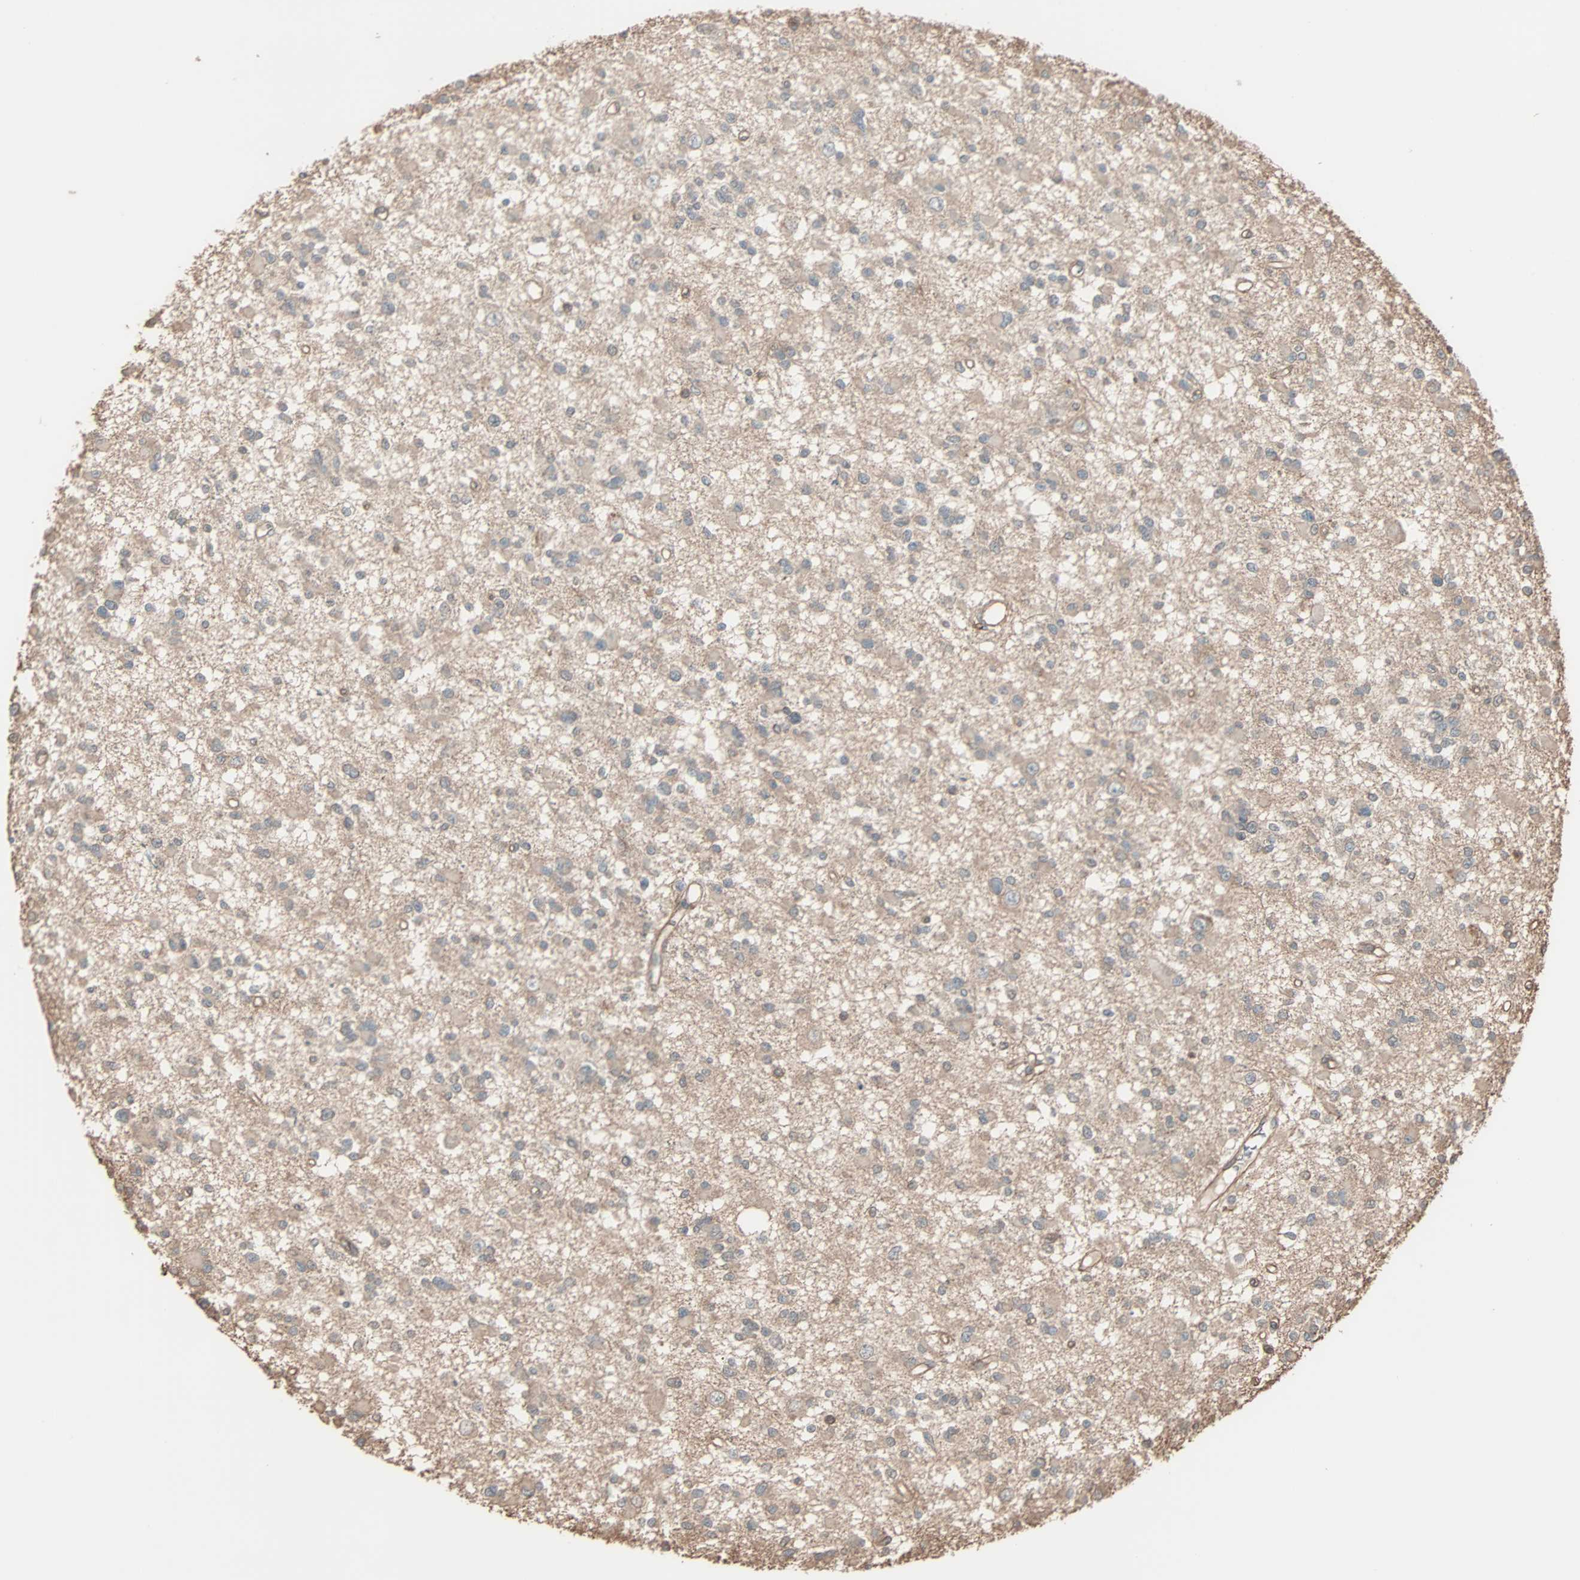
{"staining": {"intensity": "weak", "quantity": ">75%", "location": "cytoplasmic/membranous"}, "tissue": "glioma", "cell_type": "Tumor cells", "image_type": "cancer", "snomed": [{"axis": "morphology", "description": "Glioma, malignant, Low grade"}, {"axis": "topography", "description": "Brain"}], "caption": "Brown immunohistochemical staining in glioma shows weak cytoplasmic/membranous expression in about >75% of tumor cells.", "gene": "GALNT3", "patient": {"sex": "female", "age": 22}}